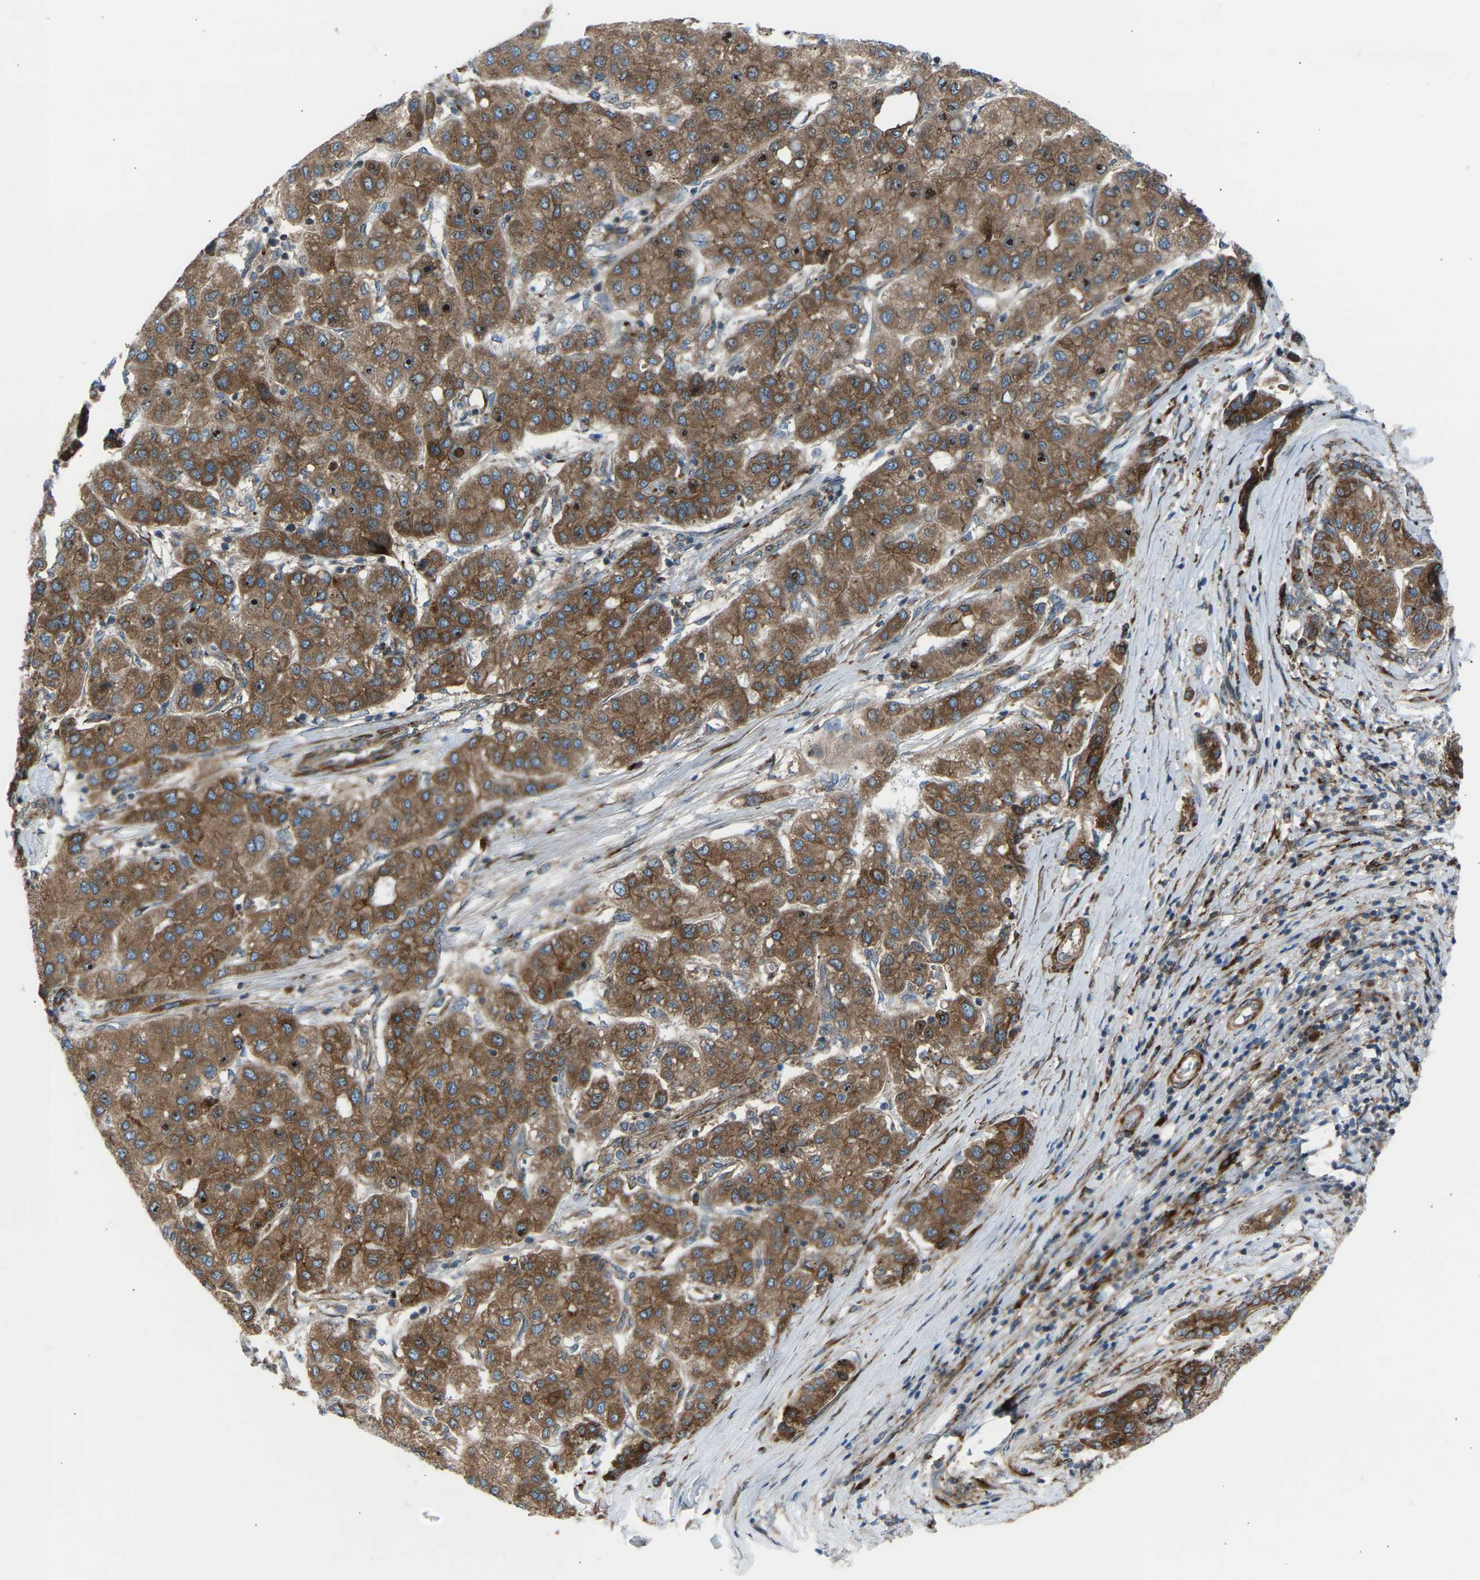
{"staining": {"intensity": "moderate", "quantity": ">75%", "location": "cytoplasmic/membranous"}, "tissue": "liver cancer", "cell_type": "Tumor cells", "image_type": "cancer", "snomed": [{"axis": "morphology", "description": "Carcinoma, Hepatocellular, NOS"}, {"axis": "topography", "description": "Liver"}], "caption": "Immunohistochemical staining of liver hepatocellular carcinoma shows medium levels of moderate cytoplasmic/membranous expression in approximately >75% of tumor cells. (Stains: DAB (3,3'-diaminobenzidine) in brown, nuclei in blue, Microscopy: brightfield microscopy at high magnification).", "gene": "VPS41", "patient": {"sex": "male", "age": 65}}